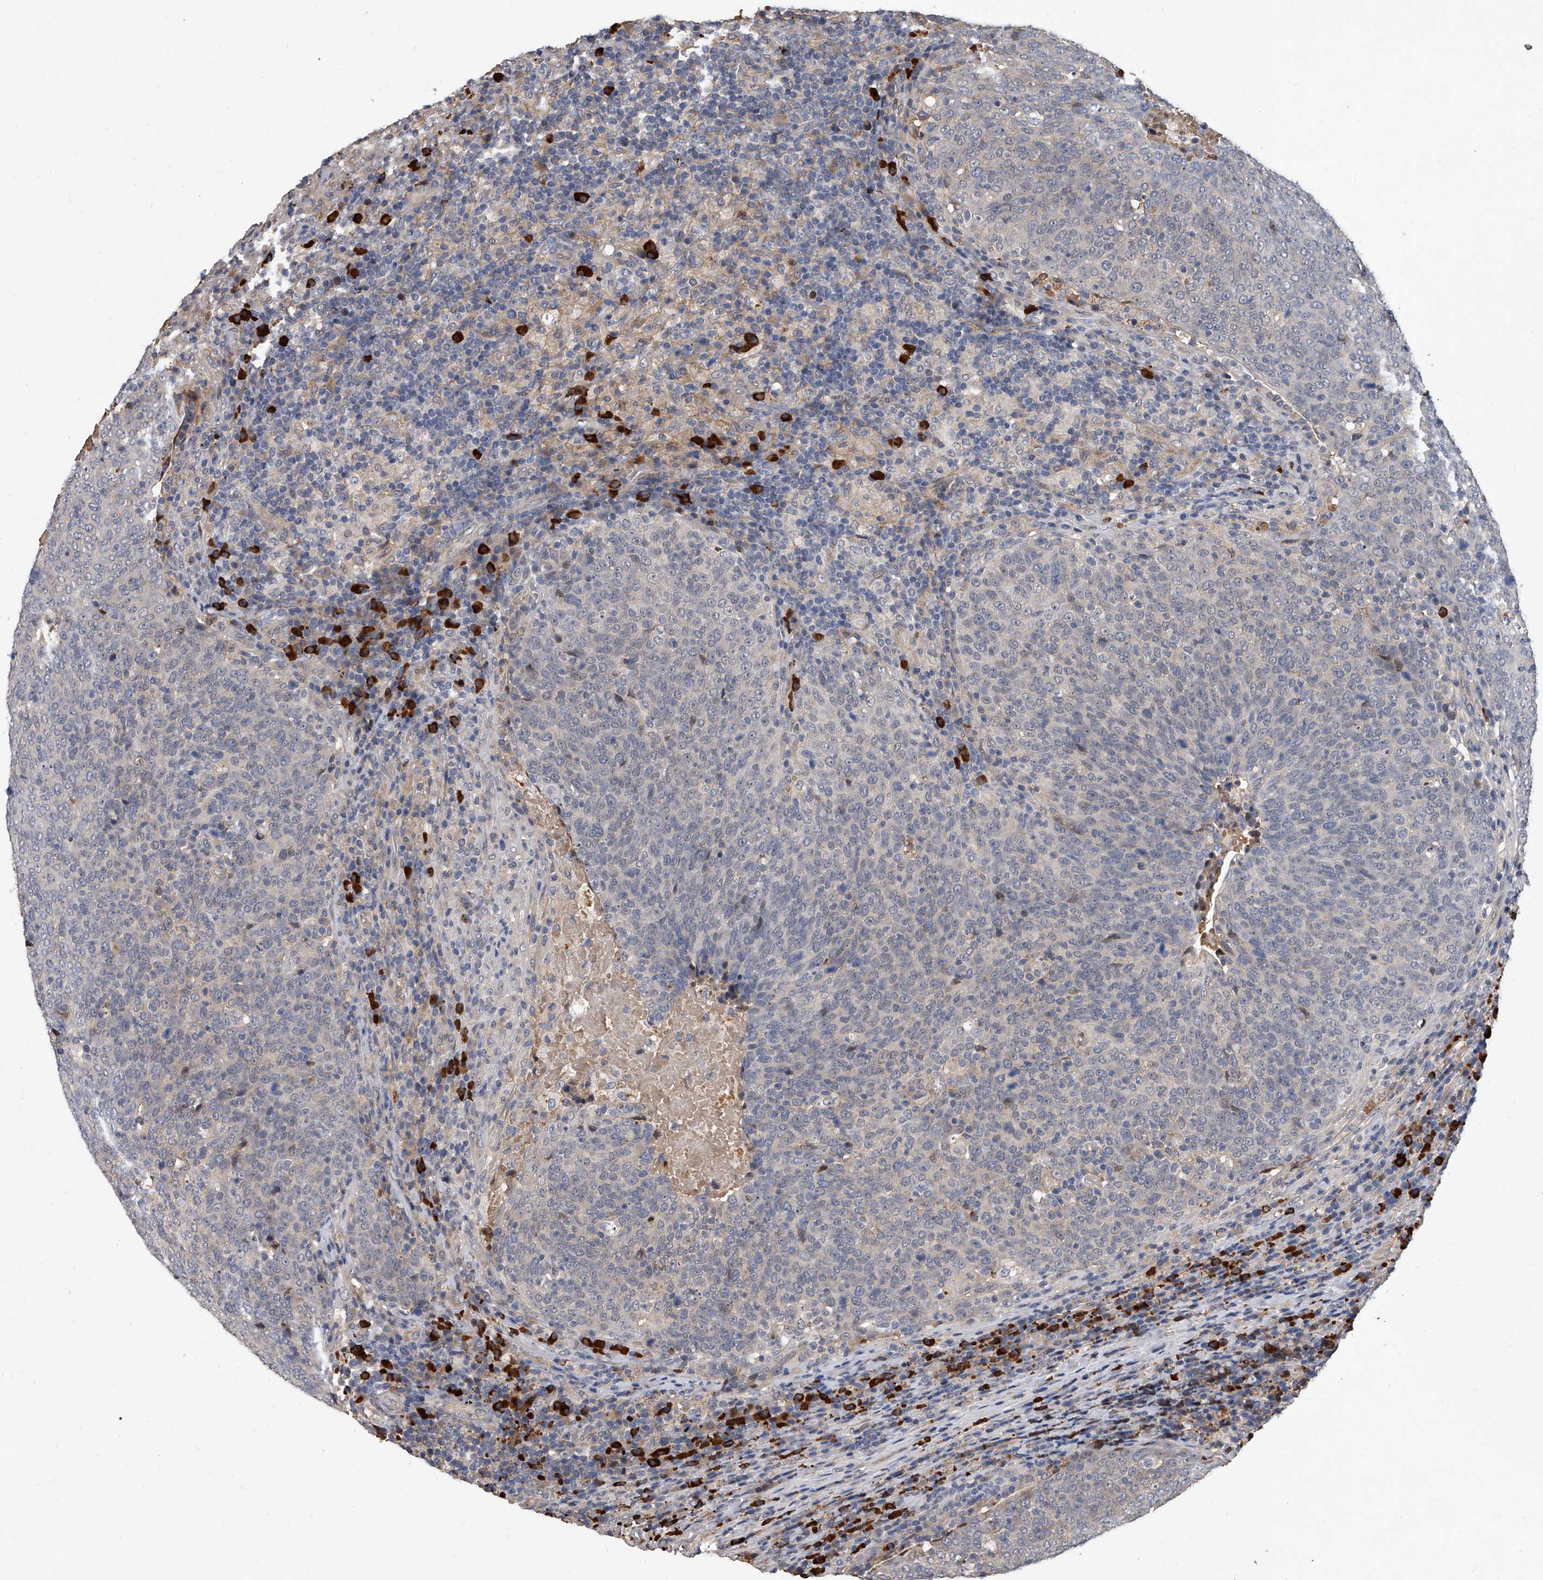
{"staining": {"intensity": "weak", "quantity": "<25%", "location": "cytoplasmic/membranous"}, "tissue": "head and neck cancer", "cell_type": "Tumor cells", "image_type": "cancer", "snomed": [{"axis": "morphology", "description": "Squamous cell carcinoma, NOS"}, {"axis": "morphology", "description": "Squamous cell carcinoma, metastatic, NOS"}, {"axis": "topography", "description": "Lymph node"}, {"axis": "topography", "description": "Head-Neck"}], "caption": "This micrograph is of head and neck cancer stained with immunohistochemistry (IHC) to label a protein in brown with the nuclei are counter-stained blue. There is no positivity in tumor cells. (DAB IHC visualized using brightfield microscopy, high magnification).", "gene": "ZNF25", "patient": {"sex": "male", "age": 62}}